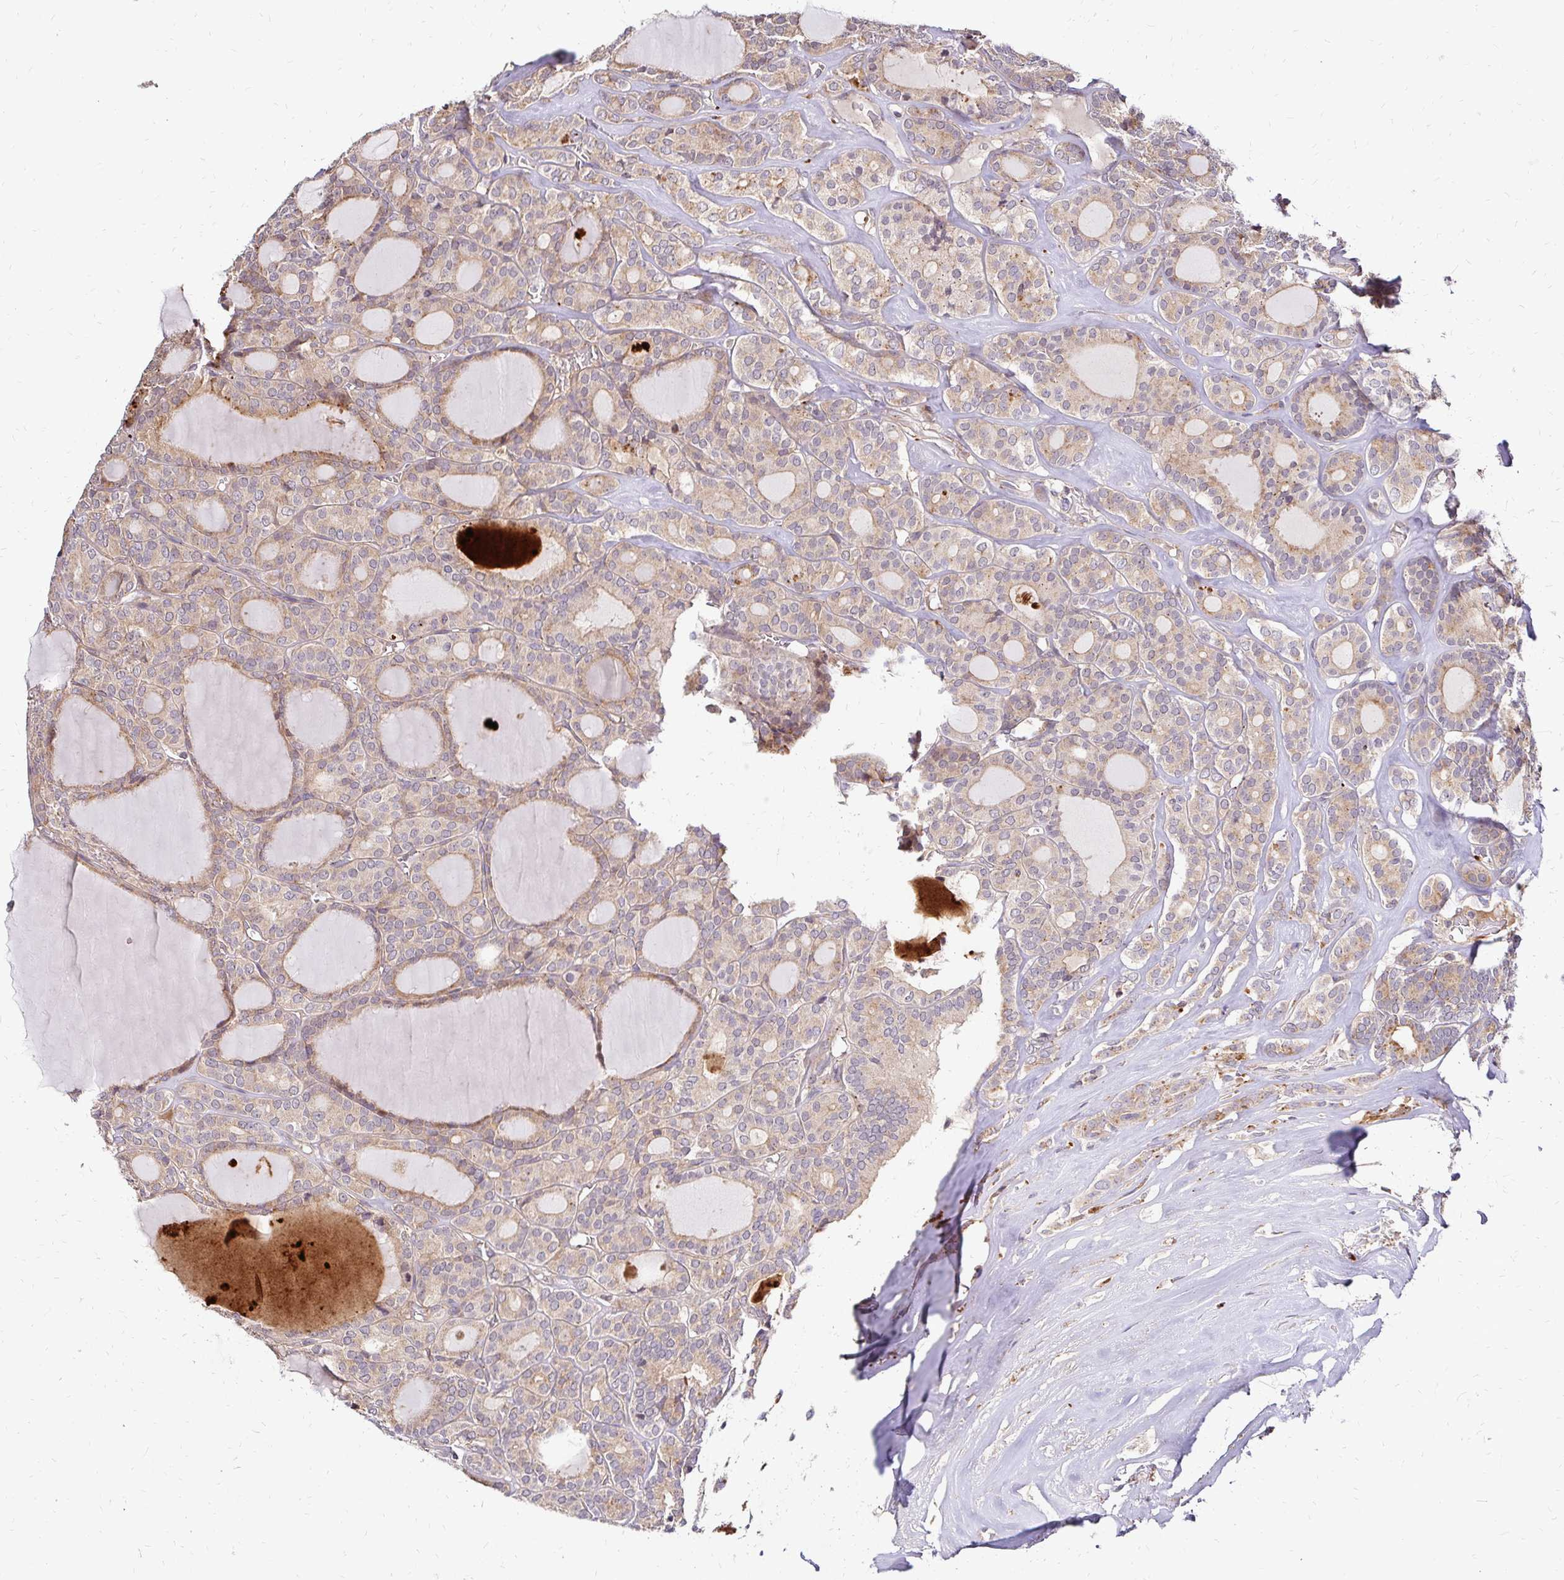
{"staining": {"intensity": "moderate", "quantity": "25%-75%", "location": "cytoplasmic/membranous"}, "tissue": "thyroid cancer", "cell_type": "Tumor cells", "image_type": "cancer", "snomed": [{"axis": "morphology", "description": "Follicular adenoma carcinoma, NOS"}, {"axis": "topography", "description": "Thyroid gland"}], "caption": "Protein expression analysis of human thyroid cancer (follicular adenoma carcinoma) reveals moderate cytoplasmic/membranous expression in about 25%-75% of tumor cells.", "gene": "IDUA", "patient": {"sex": "male", "age": 74}}